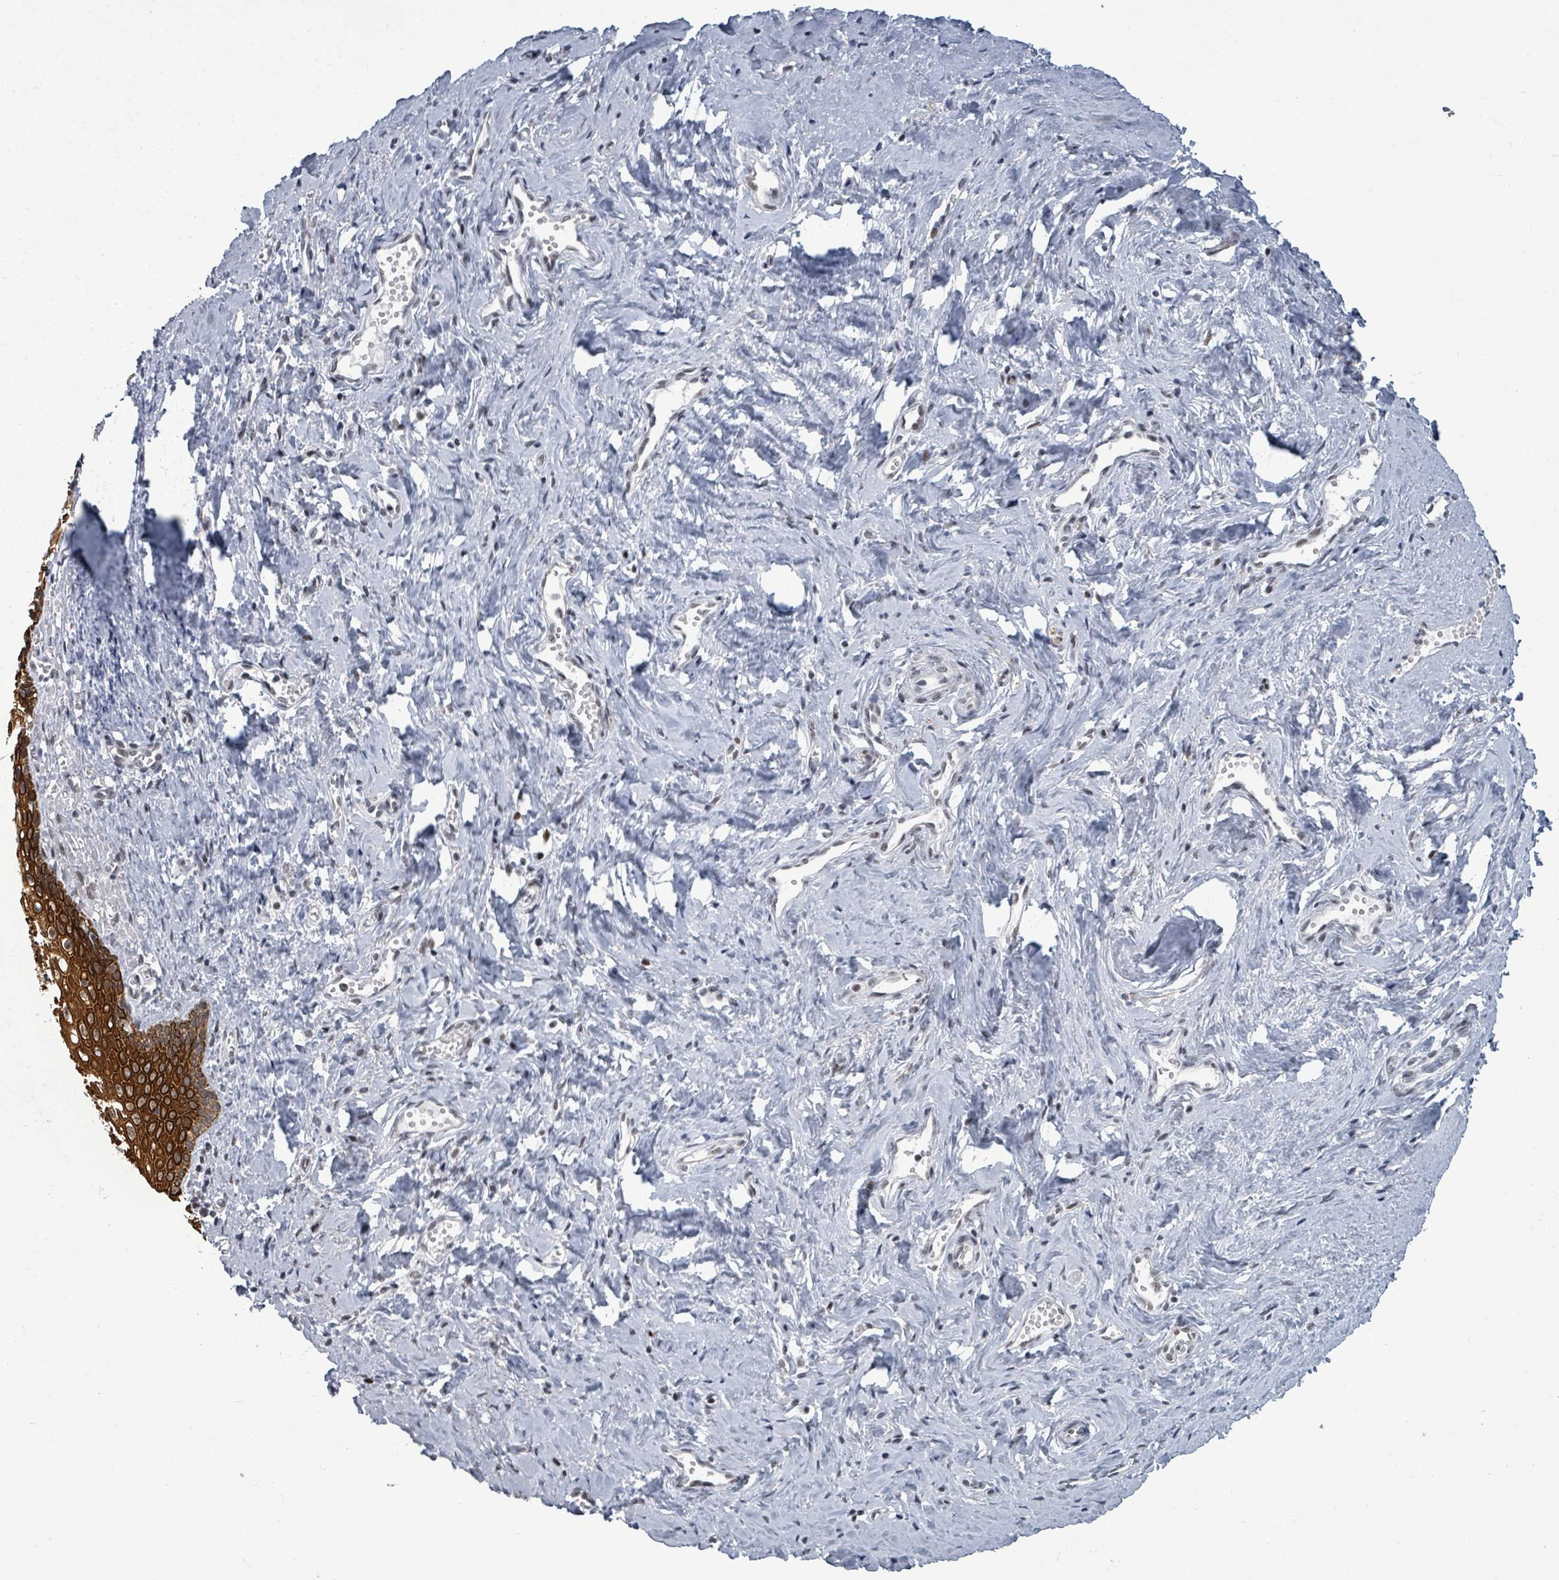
{"staining": {"intensity": "strong", "quantity": ">75%", "location": "cytoplasmic/membranous,nuclear"}, "tissue": "vagina", "cell_type": "Squamous epithelial cells", "image_type": "normal", "snomed": [{"axis": "morphology", "description": "Normal tissue, NOS"}, {"axis": "topography", "description": "Vagina"}], "caption": "IHC (DAB (3,3'-diaminobenzidine)) staining of normal human vagina reveals strong cytoplasmic/membranous,nuclear protein expression in about >75% of squamous epithelial cells.", "gene": "BIVM", "patient": {"sex": "female", "age": 59}}